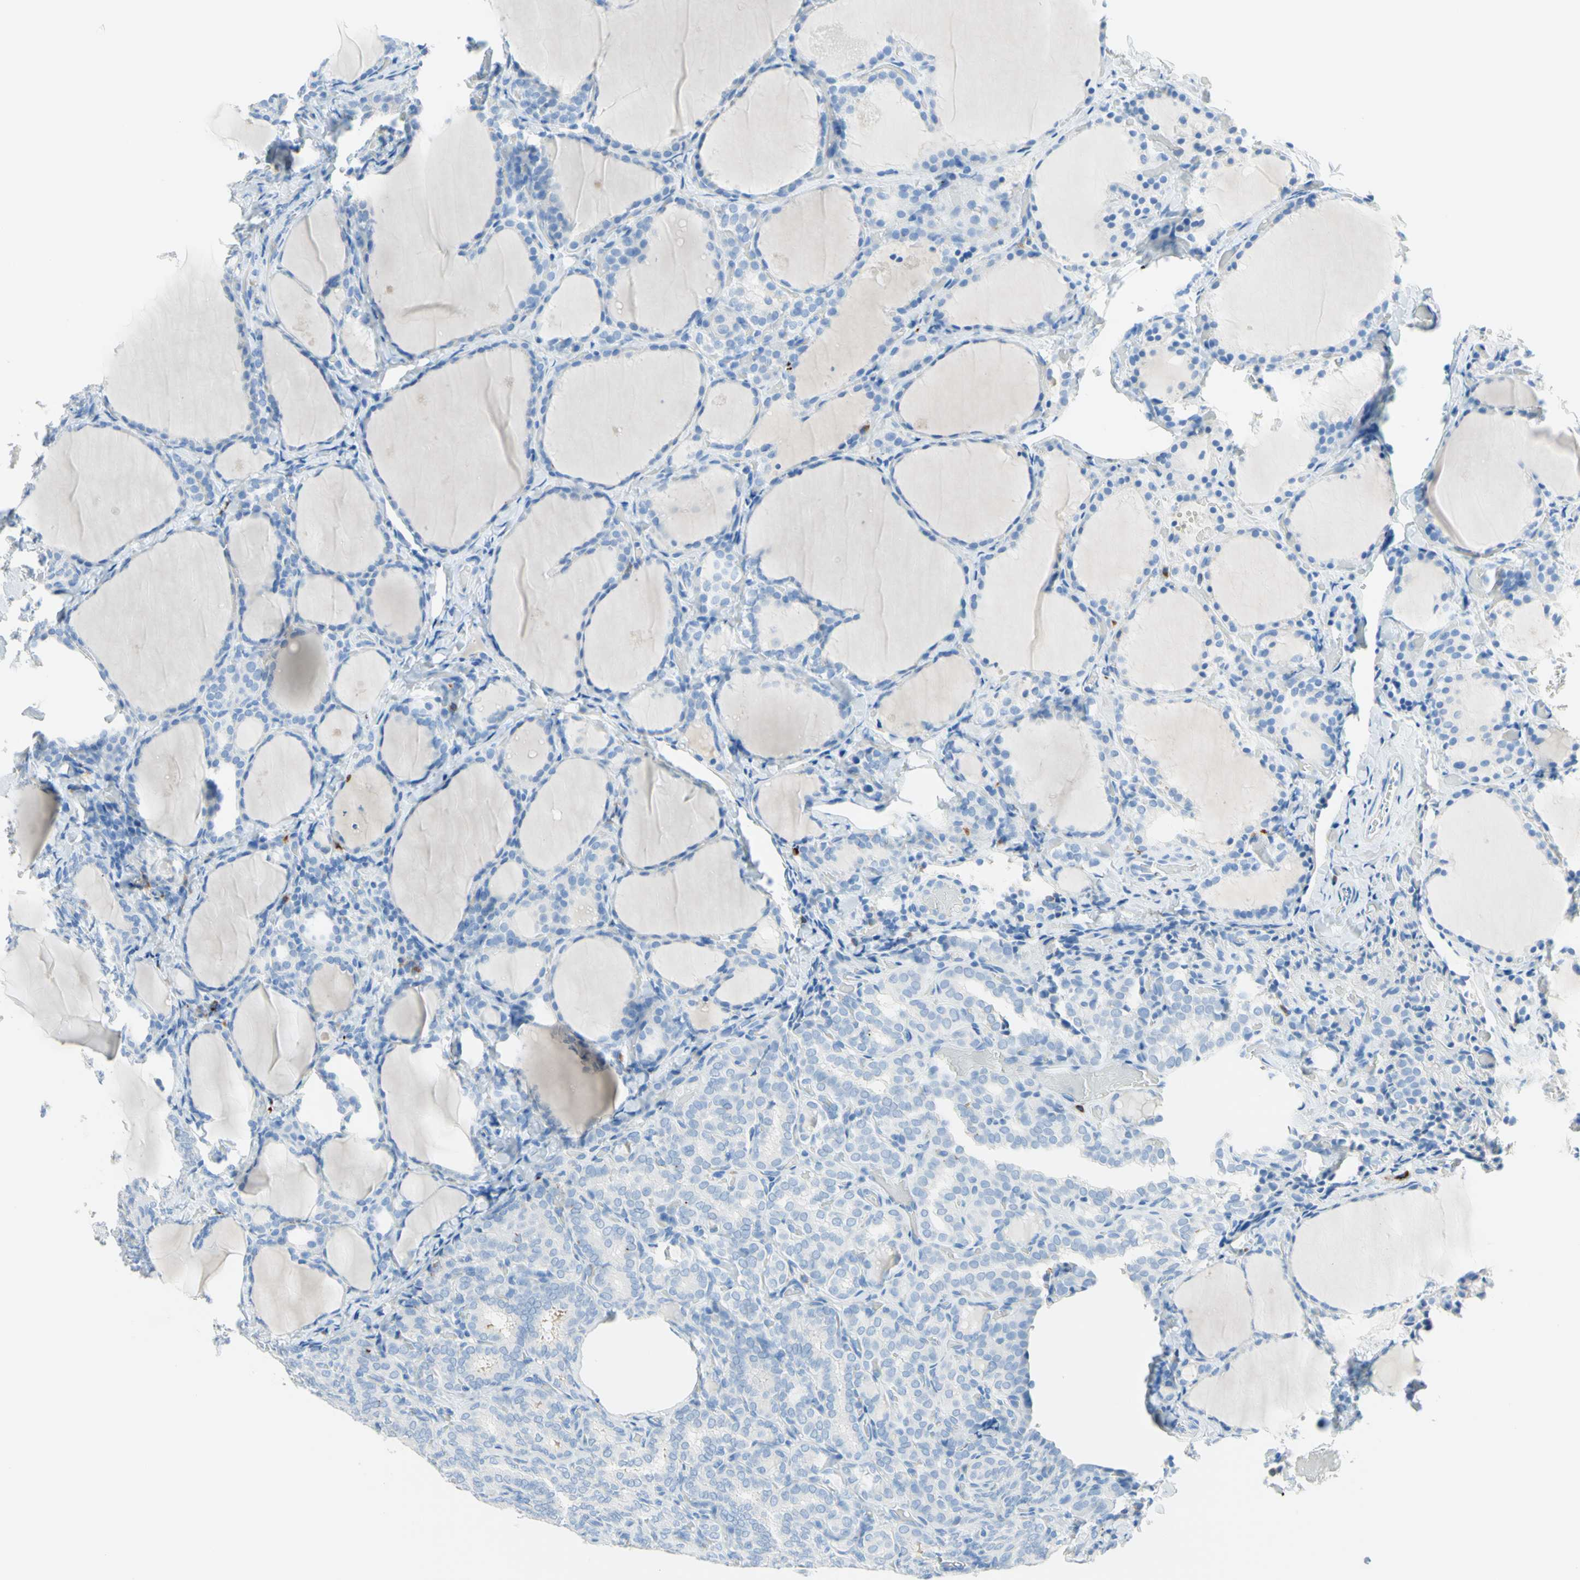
{"staining": {"intensity": "negative", "quantity": "none", "location": "none"}, "tissue": "thyroid cancer", "cell_type": "Tumor cells", "image_type": "cancer", "snomed": [{"axis": "morphology", "description": "Normal tissue, NOS"}, {"axis": "morphology", "description": "Papillary adenocarcinoma, NOS"}, {"axis": "topography", "description": "Thyroid gland"}], "caption": "DAB immunohistochemical staining of human thyroid cancer (papillary adenocarcinoma) exhibits no significant staining in tumor cells. Brightfield microscopy of immunohistochemistry (IHC) stained with DAB (3,3'-diaminobenzidine) (brown) and hematoxylin (blue), captured at high magnification.", "gene": "IL6ST", "patient": {"sex": "female", "age": 30}}